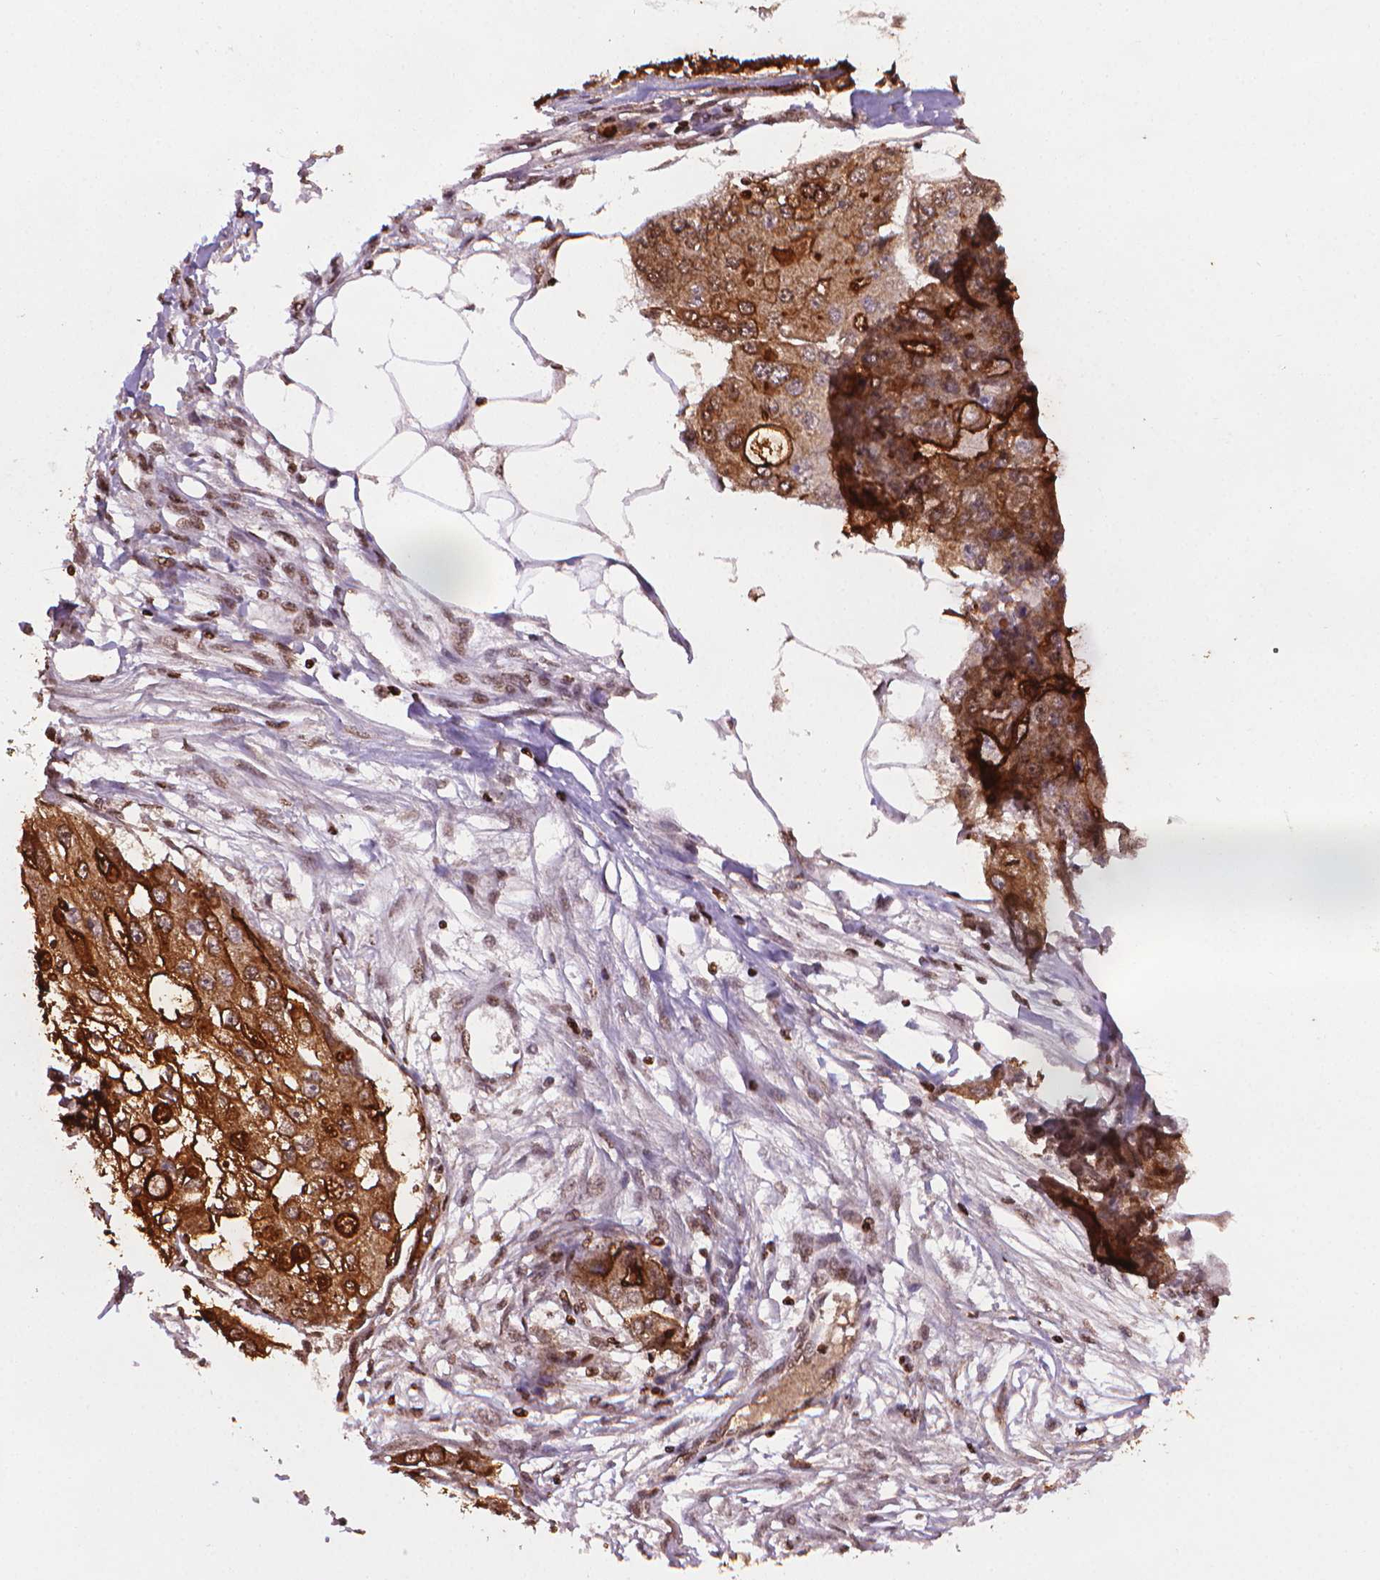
{"staining": {"intensity": "strong", "quantity": ">75%", "location": "cytoplasmic/membranous"}, "tissue": "ovarian cancer", "cell_type": "Tumor cells", "image_type": "cancer", "snomed": [{"axis": "morphology", "description": "Cystadenocarcinoma, serous, NOS"}, {"axis": "topography", "description": "Ovary"}], "caption": "Protein expression analysis of serous cystadenocarcinoma (ovarian) shows strong cytoplasmic/membranous positivity in approximately >75% of tumor cells. (DAB IHC with brightfield microscopy, high magnification).", "gene": "MUC1", "patient": {"sex": "female", "age": 56}}